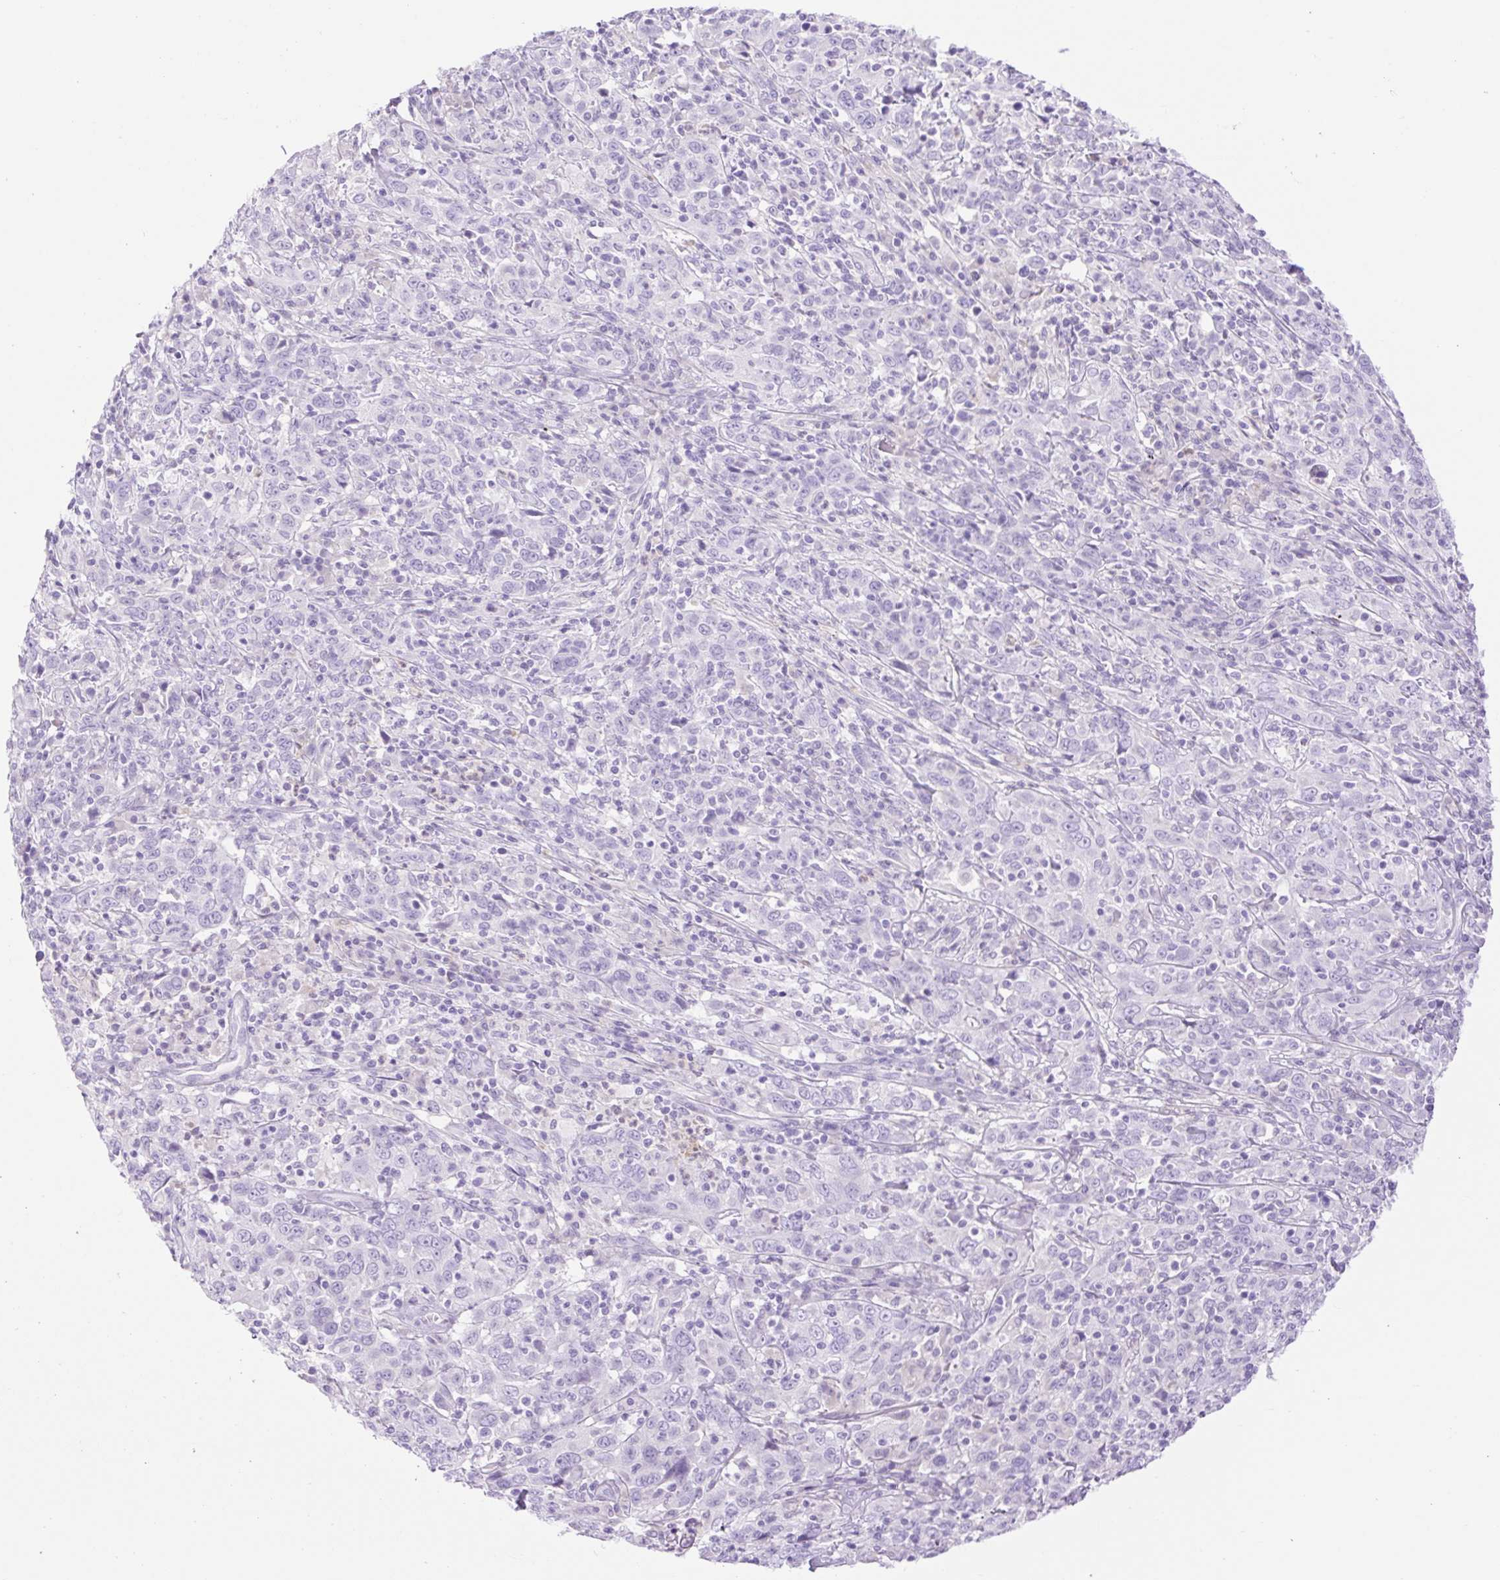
{"staining": {"intensity": "negative", "quantity": "none", "location": "none"}, "tissue": "cervical cancer", "cell_type": "Tumor cells", "image_type": "cancer", "snomed": [{"axis": "morphology", "description": "Squamous cell carcinoma, NOS"}, {"axis": "topography", "description": "Cervix"}], "caption": "Immunohistochemistry (IHC) micrograph of human cervical cancer (squamous cell carcinoma) stained for a protein (brown), which reveals no positivity in tumor cells.", "gene": "SLC25A40", "patient": {"sex": "female", "age": 46}}